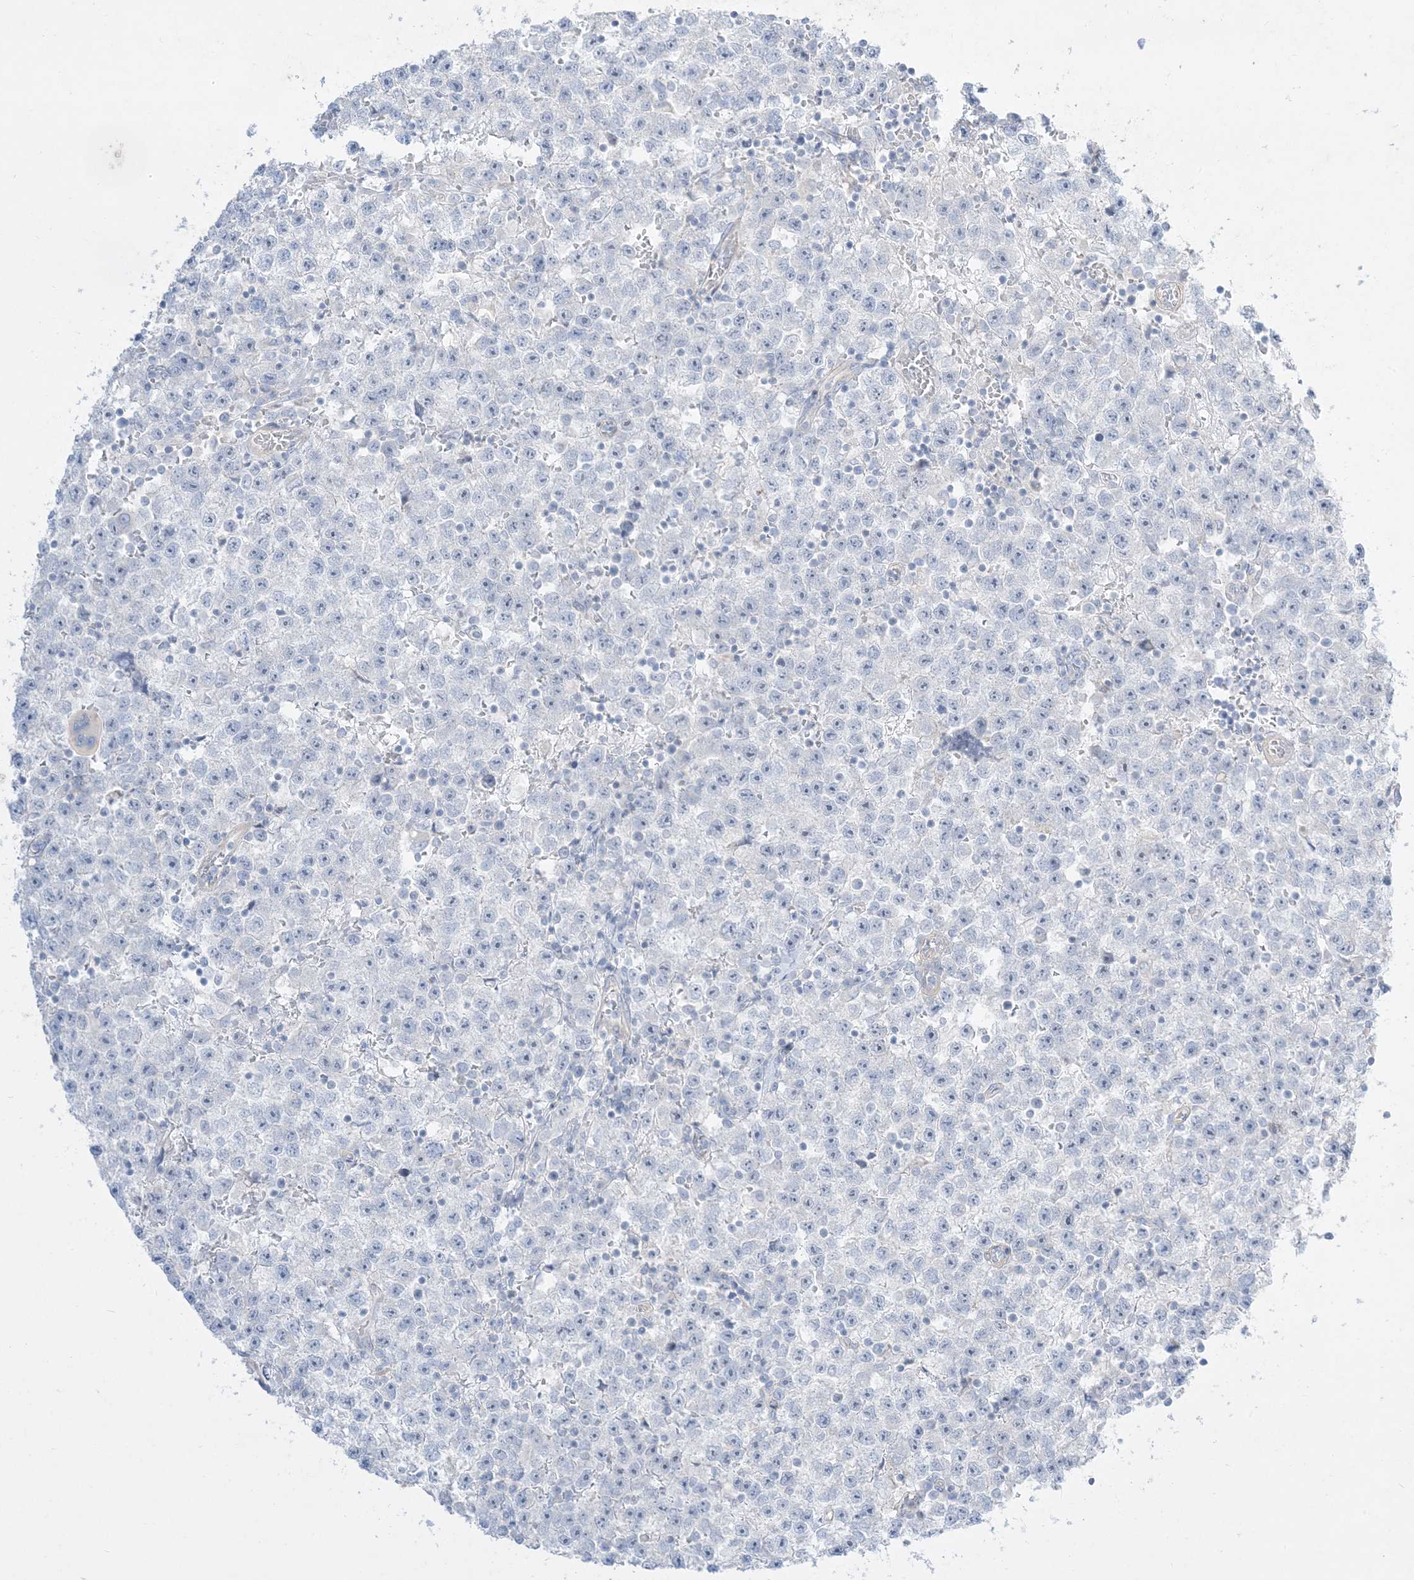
{"staining": {"intensity": "negative", "quantity": "none", "location": "none"}, "tissue": "testis cancer", "cell_type": "Tumor cells", "image_type": "cancer", "snomed": [{"axis": "morphology", "description": "Seminoma, NOS"}, {"axis": "topography", "description": "Testis"}], "caption": "Testis cancer stained for a protein using IHC reveals no staining tumor cells.", "gene": "ARHGEF9", "patient": {"sex": "male", "age": 22}}